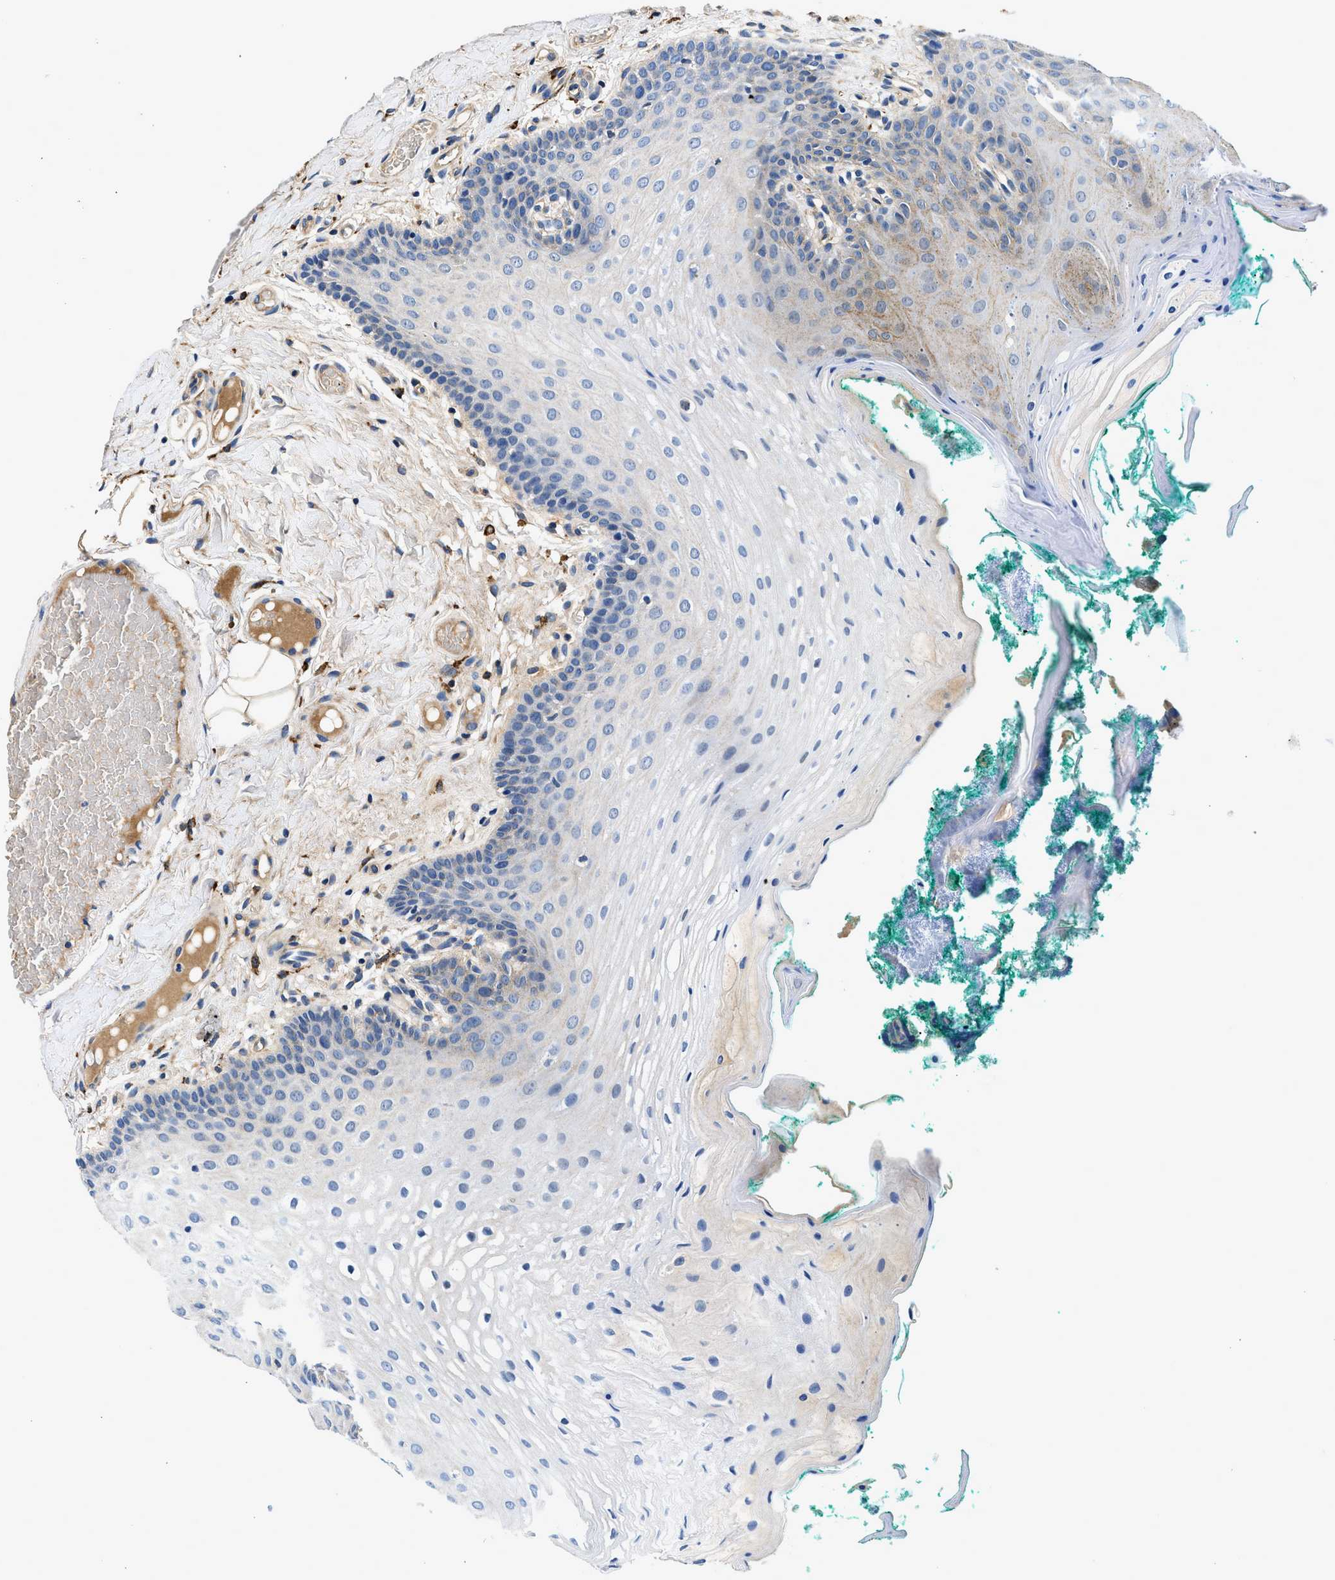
{"staining": {"intensity": "moderate", "quantity": "<25%", "location": "cytoplasmic/membranous"}, "tissue": "oral mucosa", "cell_type": "Squamous epithelial cells", "image_type": "normal", "snomed": [{"axis": "morphology", "description": "Normal tissue, NOS"}, {"axis": "topography", "description": "Oral tissue"}], "caption": "Moderate cytoplasmic/membranous protein expression is seen in approximately <25% of squamous epithelial cells in oral mucosa.", "gene": "ZFAND3", "patient": {"sex": "male", "age": 58}}